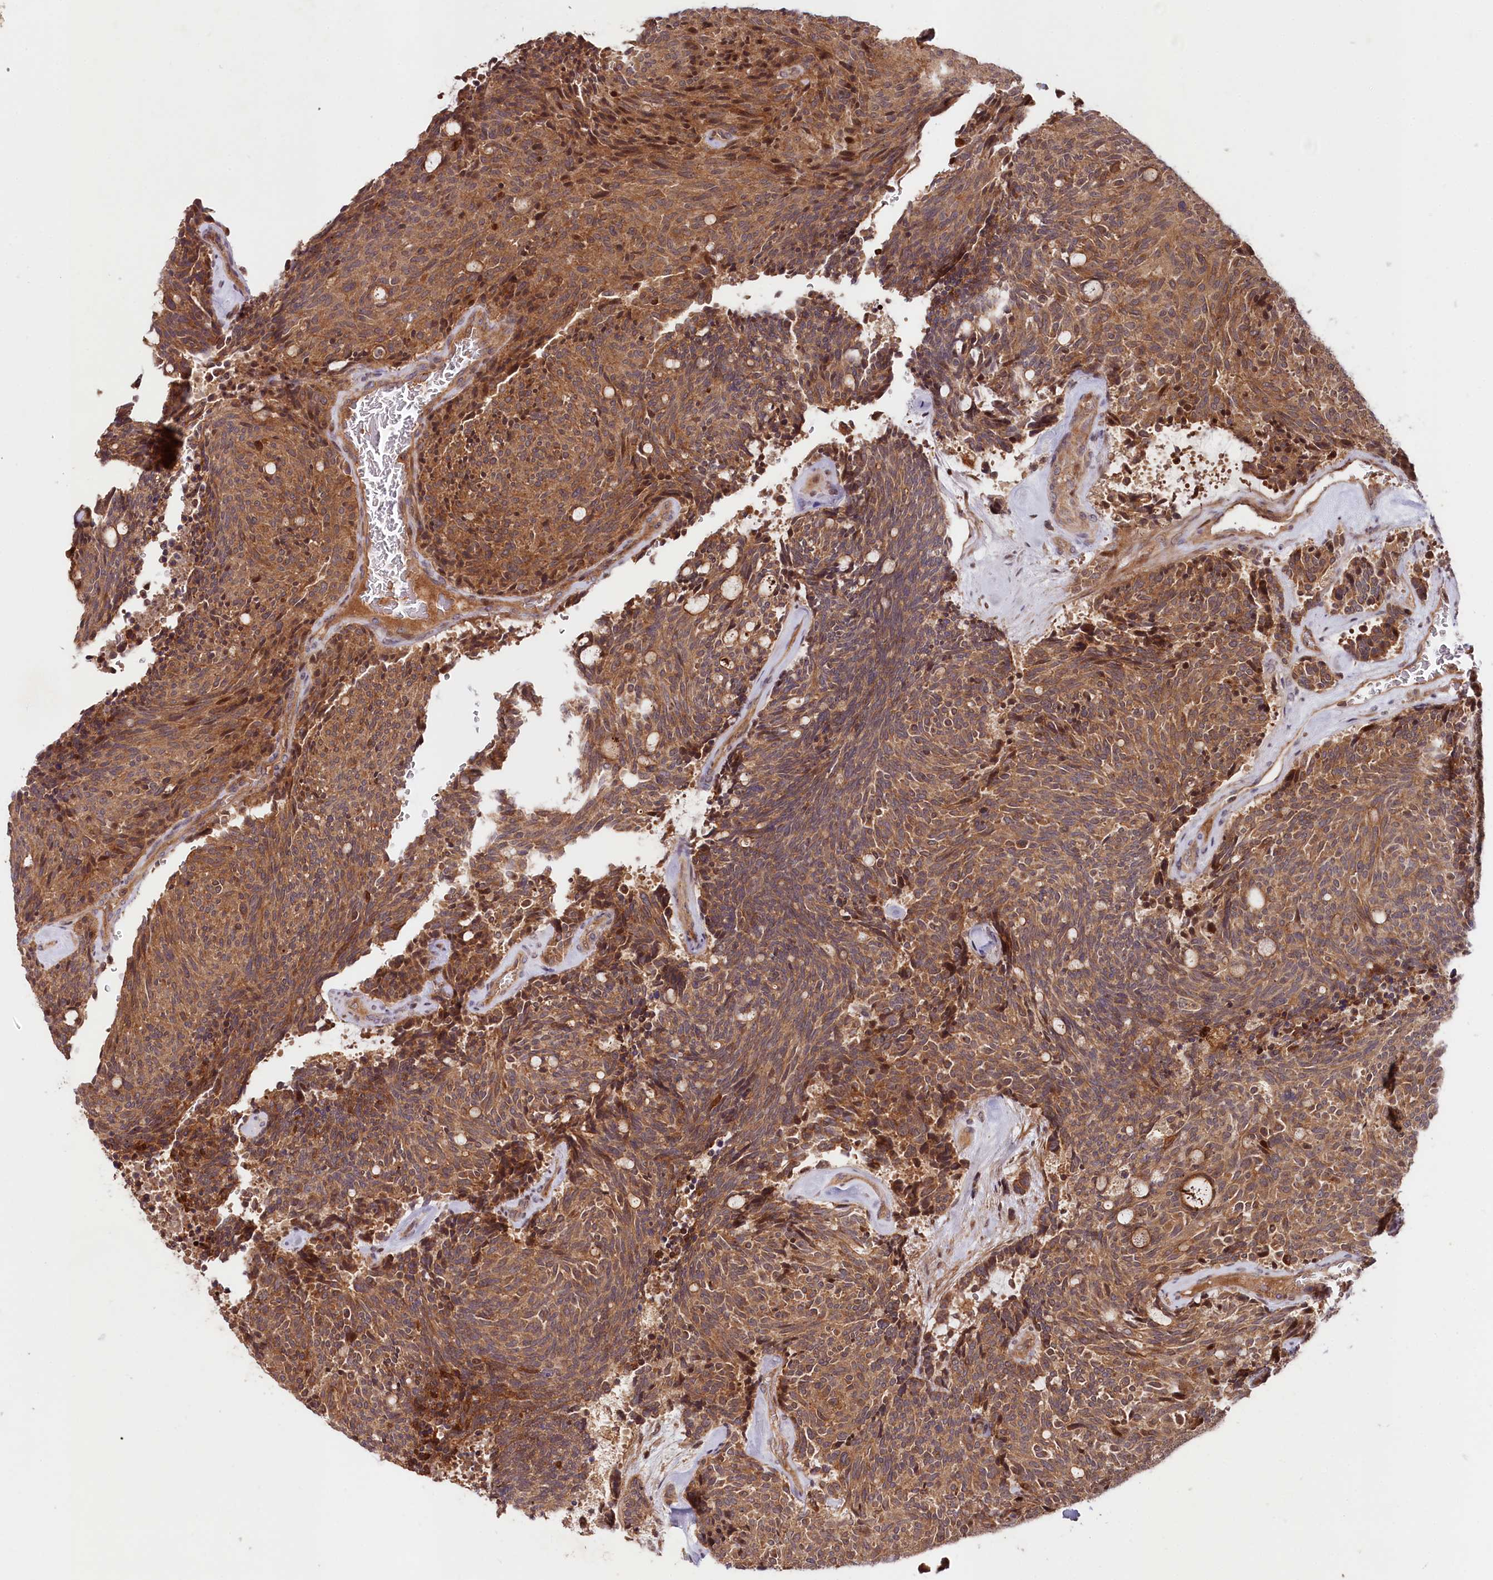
{"staining": {"intensity": "moderate", "quantity": ">75%", "location": "cytoplasmic/membranous"}, "tissue": "carcinoid", "cell_type": "Tumor cells", "image_type": "cancer", "snomed": [{"axis": "morphology", "description": "Carcinoid, malignant, NOS"}, {"axis": "topography", "description": "Pancreas"}], "caption": "Approximately >75% of tumor cells in human malignant carcinoid display moderate cytoplasmic/membranous protein positivity as visualized by brown immunohistochemical staining.", "gene": "NEDD1", "patient": {"sex": "female", "age": 54}}